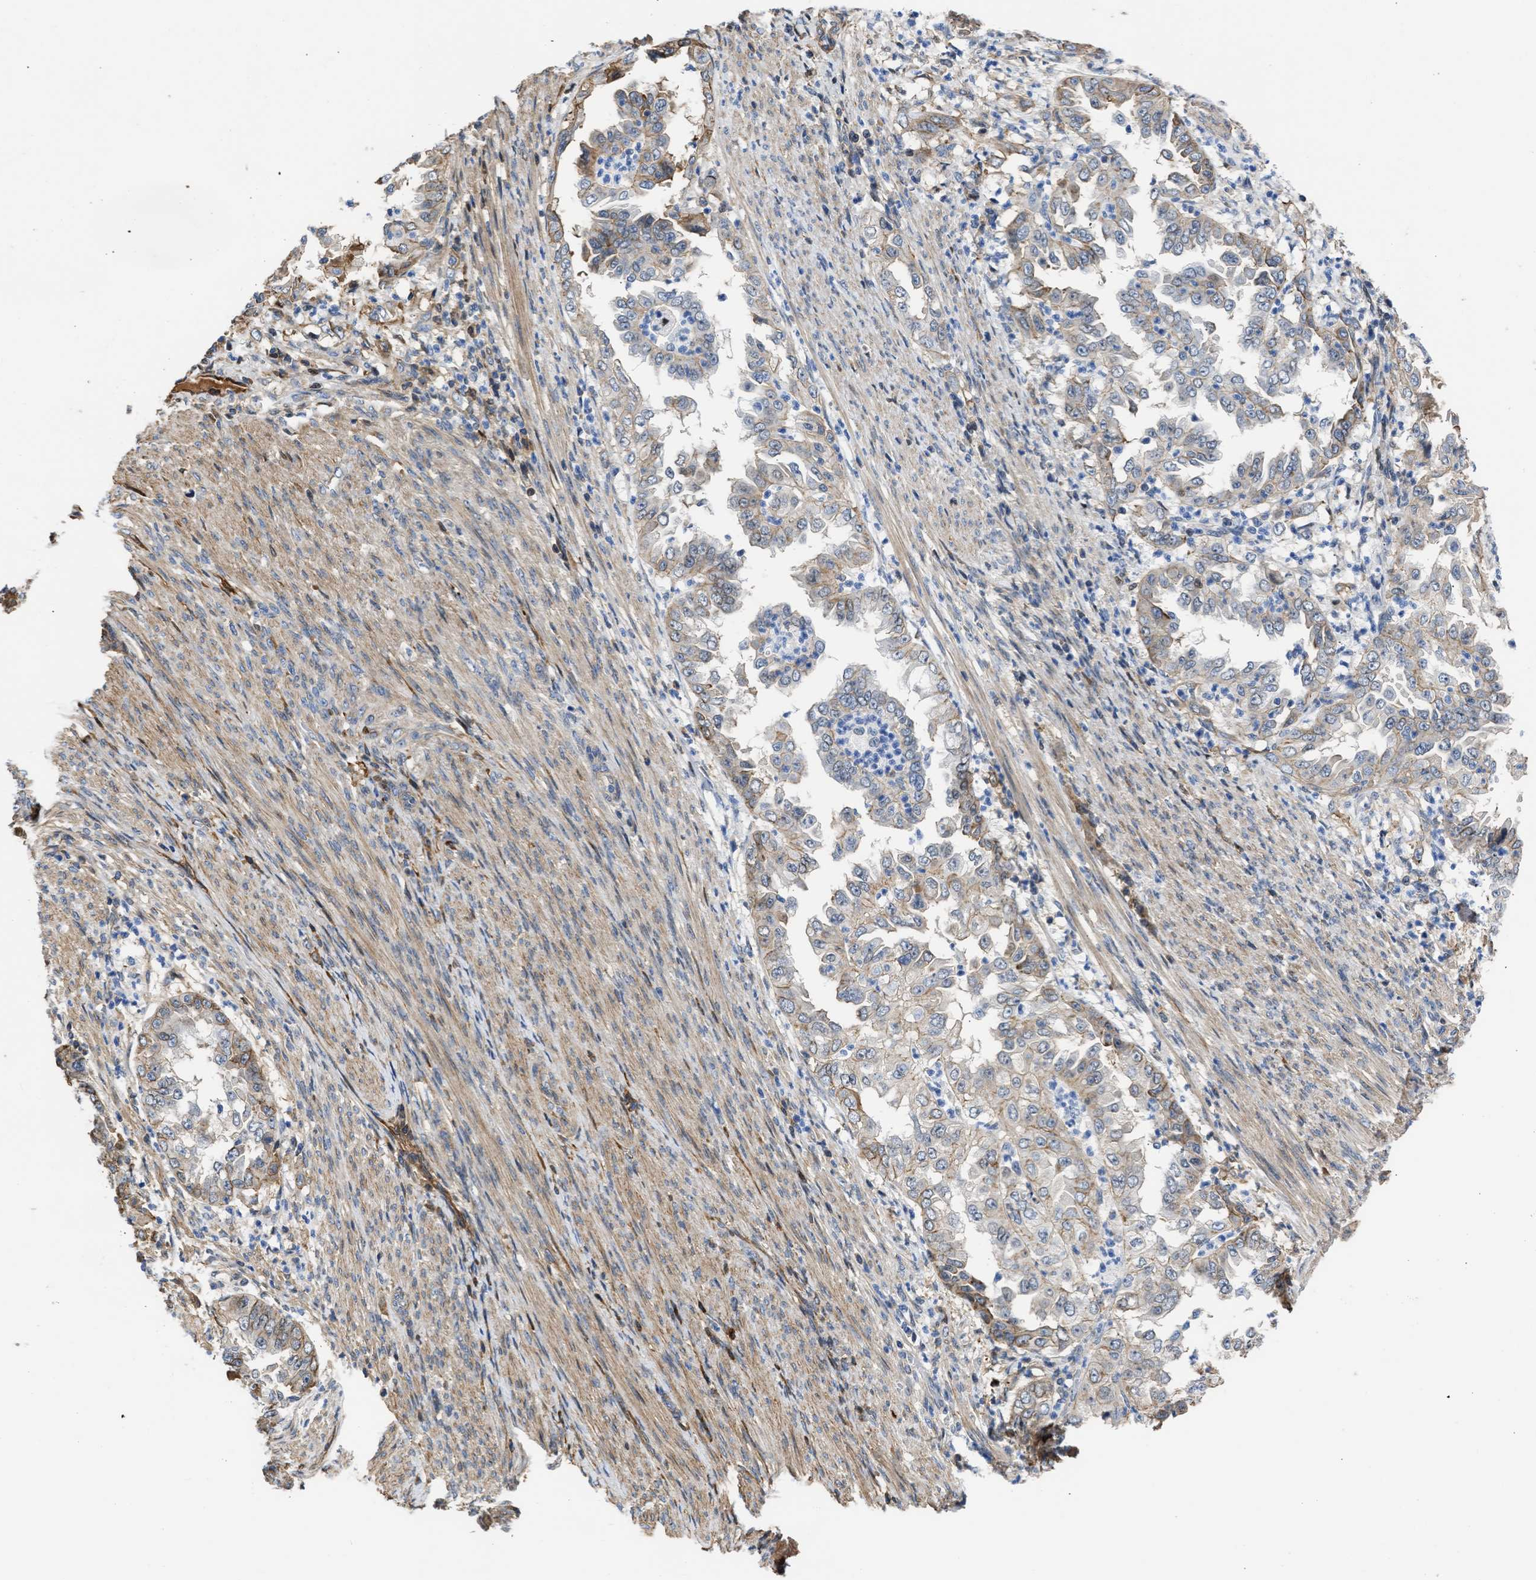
{"staining": {"intensity": "moderate", "quantity": "25%-75%", "location": "cytoplasmic/membranous"}, "tissue": "endometrial cancer", "cell_type": "Tumor cells", "image_type": "cancer", "snomed": [{"axis": "morphology", "description": "Adenocarcinoma, NOS"}, {"axis": "topography", "description": "Endometrium"}], "caption": "IHC of endometrial cancer displays medium levels of moderate cytoplasmic/membranous positivity in approximately 25%-75% of tumor cells.", "gene": "MAS1L", "patient": {"sex": "female", "age": 85}}